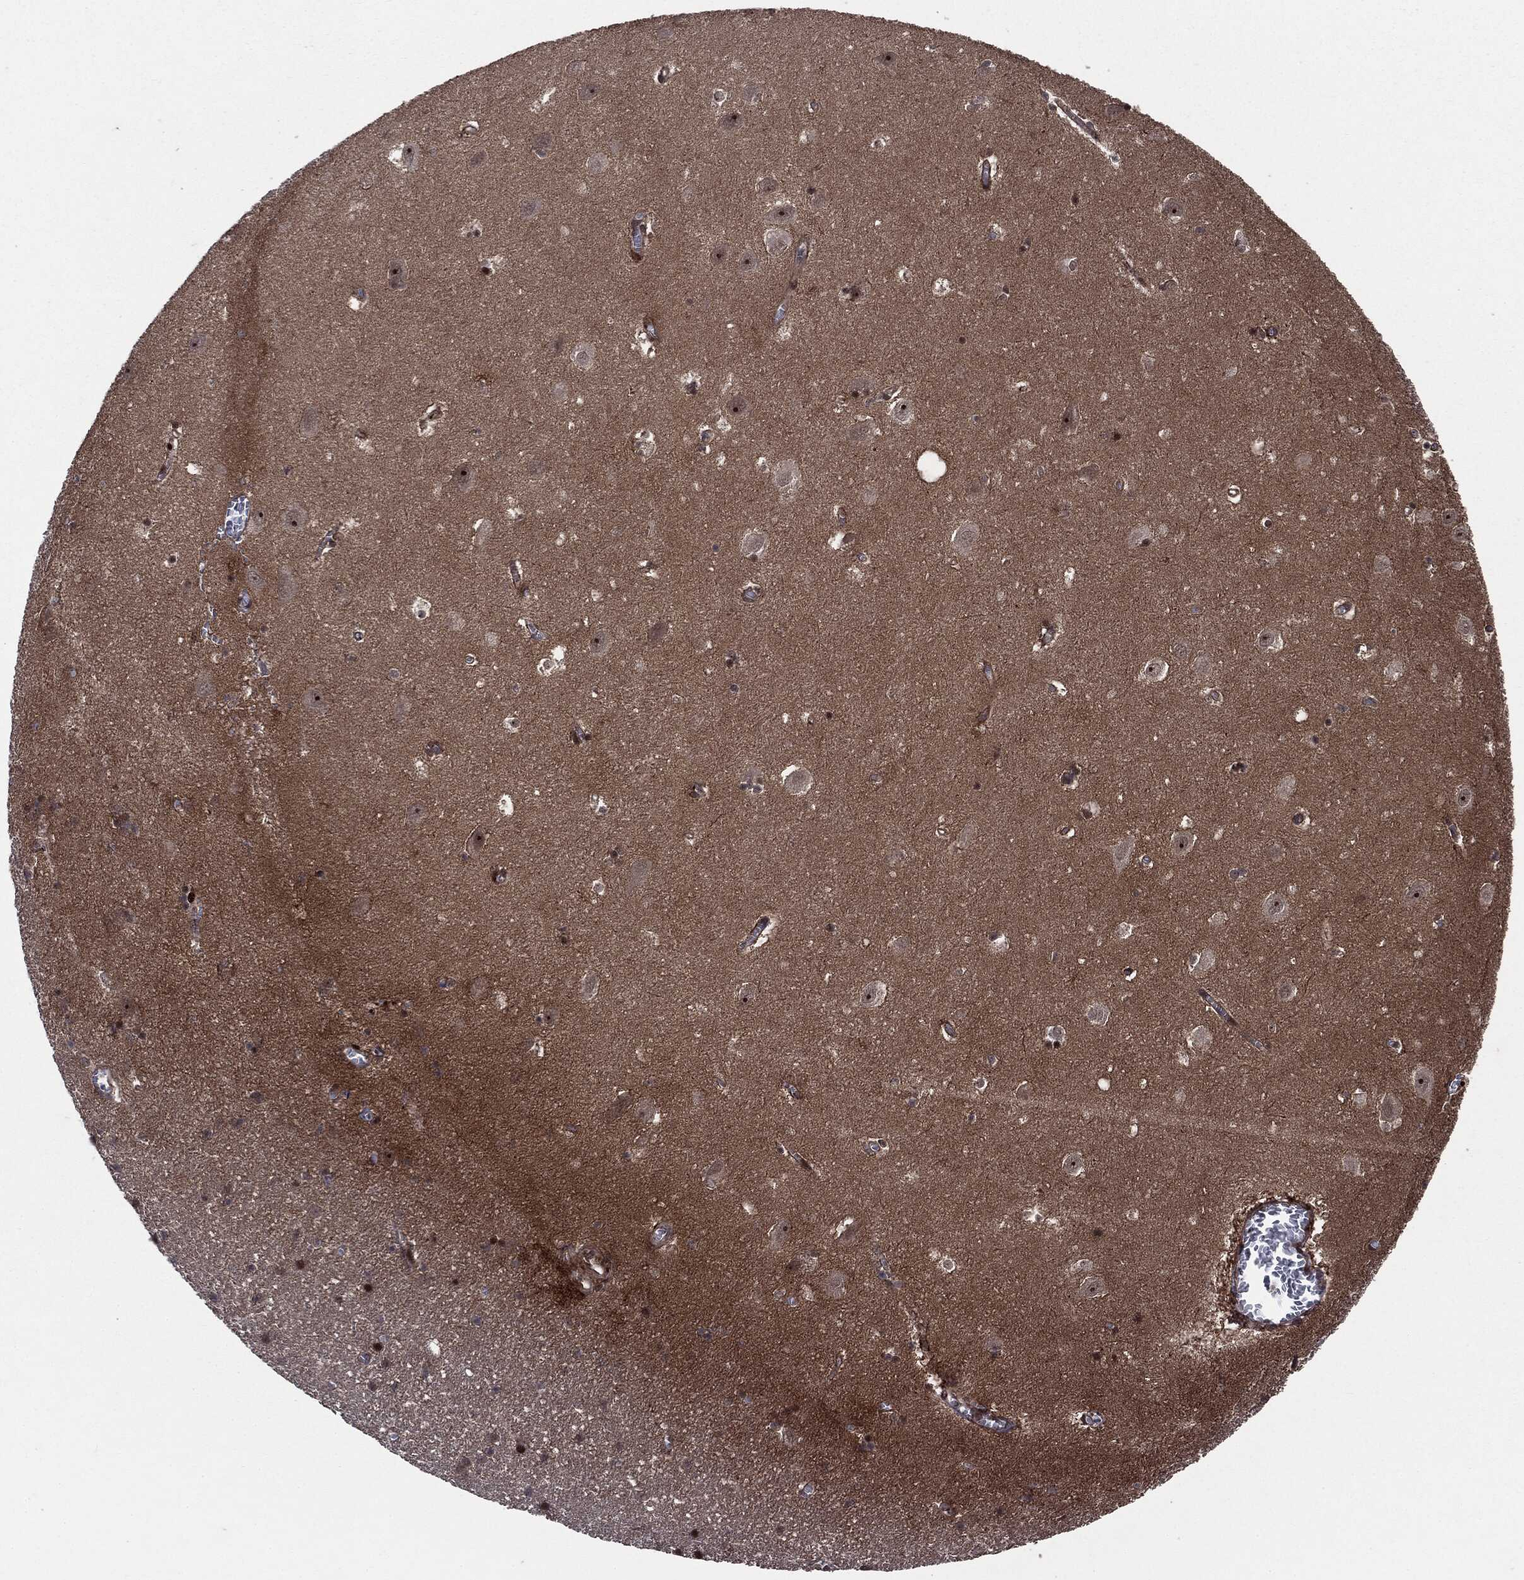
{"staining": {"intensity": "strong", "quantity": "25%-75%", "location": "nuclear"}, "tissue": "hippocampus", "cell_type": "Glial cells", "image_type": "normal", "snomed": [{"axis": "morphology", "description": "Normal tissue, NOS"}, {"axis": "topography", "description": "Hippocampus"}], "caption": "Immunohistochemistry histopathology image of unremarkable human hippocampus stained for a protein (brown), which reveals high levels of strong nuclear positivity in about 25%-75% of glial cells.", "gene": "SMAD4", "patient": {"sex": "female", "age": 64}}